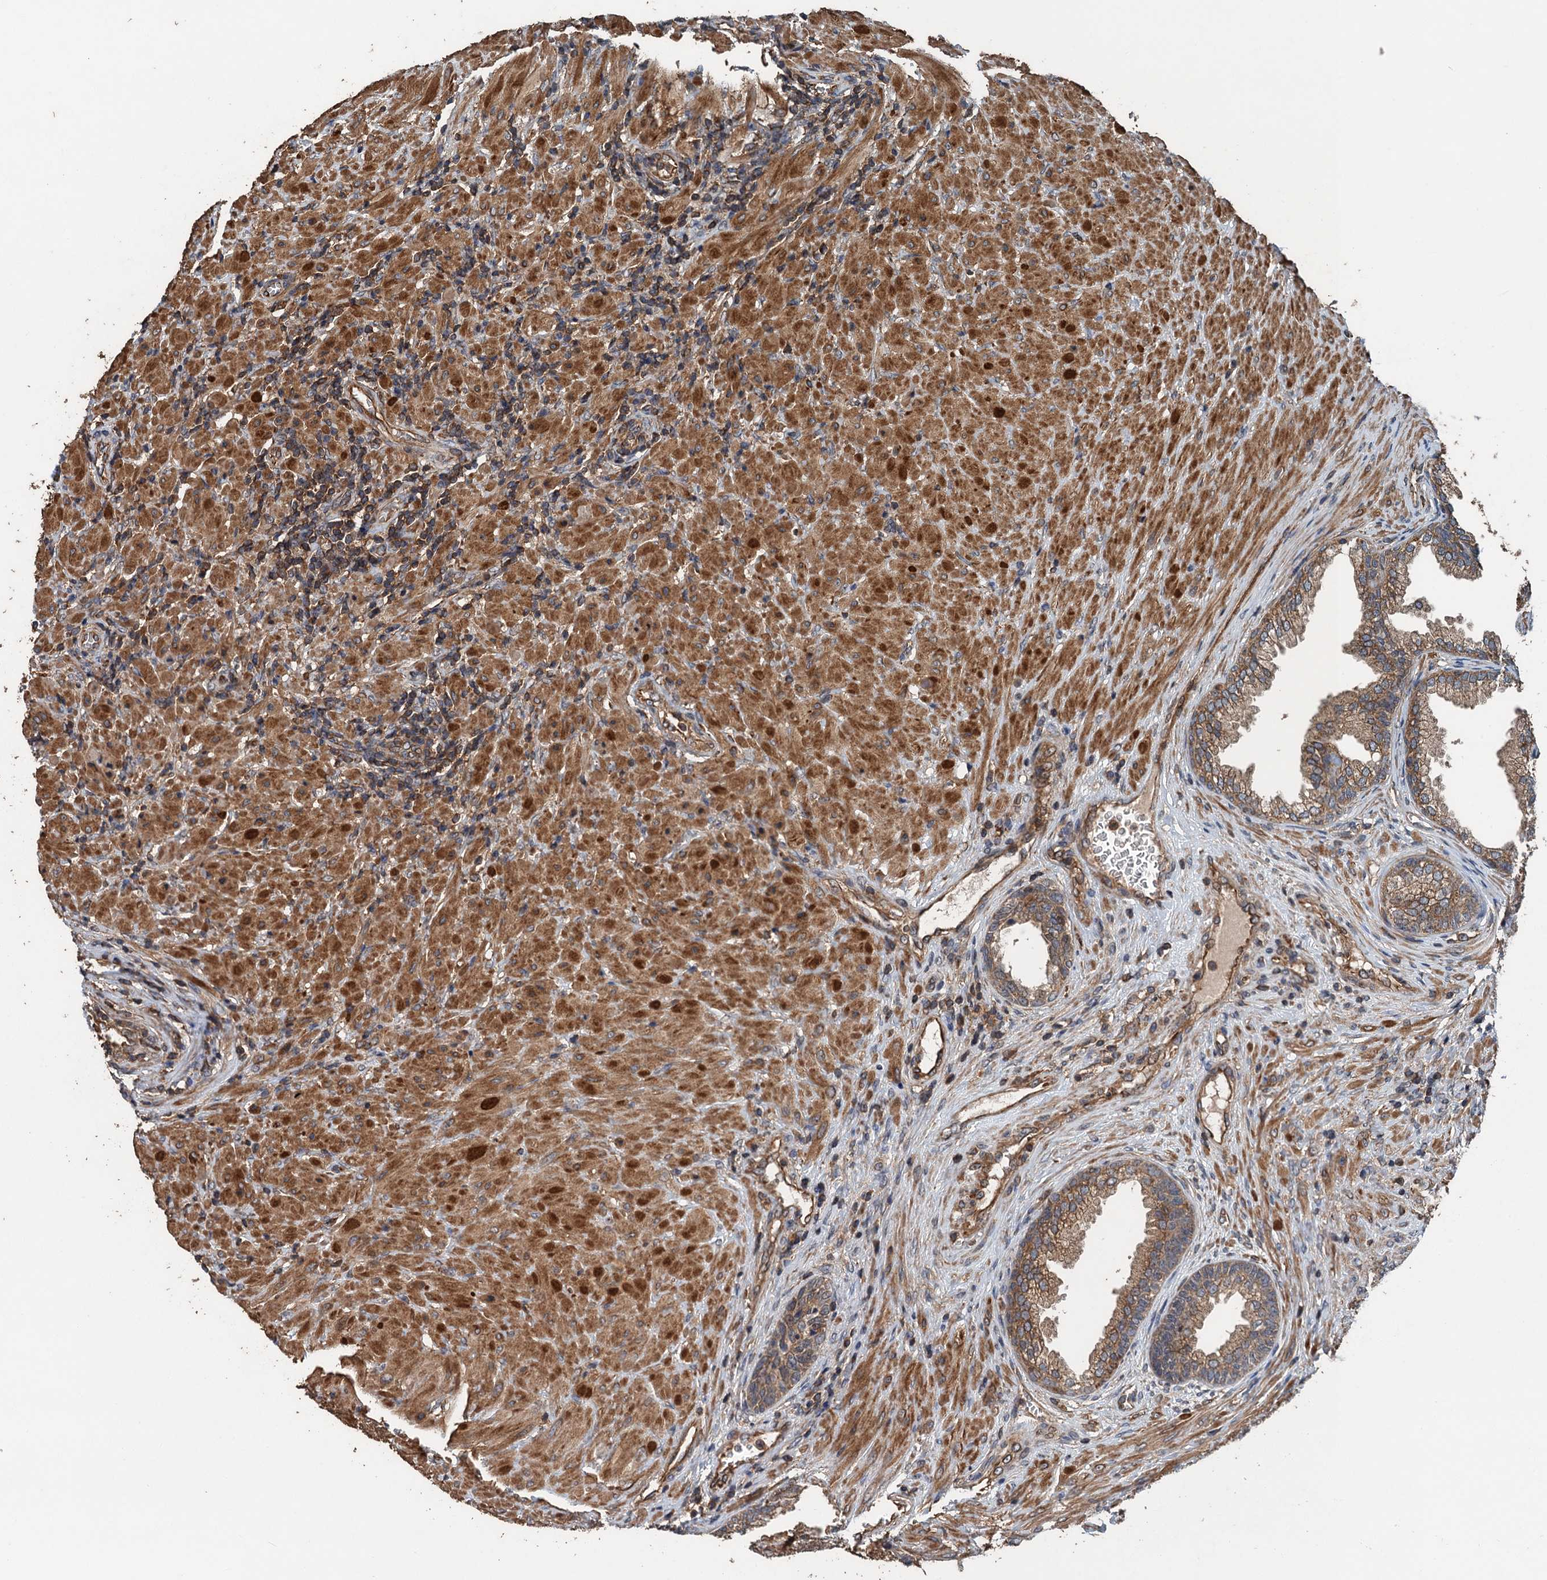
{"staining": {"intensity": "moderate", "quantity": ">75%", "location": "cytoplasmic/membranous"}, "tissue": "prostate", "cell_type": "Glandular cells", "image_type": "normal", "snomed": [{"axis": "morphology", "description": "Normal tissue, NOS"}, {"axis": "topography", "description": "Prostate"}], "caption": "Prostate stained for a protein displays moderate cytoplasmic/membranous positivity in glandular cells. The protein of interest is stained brown, and the nuclei are stained in blue (DAB IHC with brightfield microscopy, high magnification).", "gene": "BORCS5", "patient": {"sex": "male", "age": 76}}